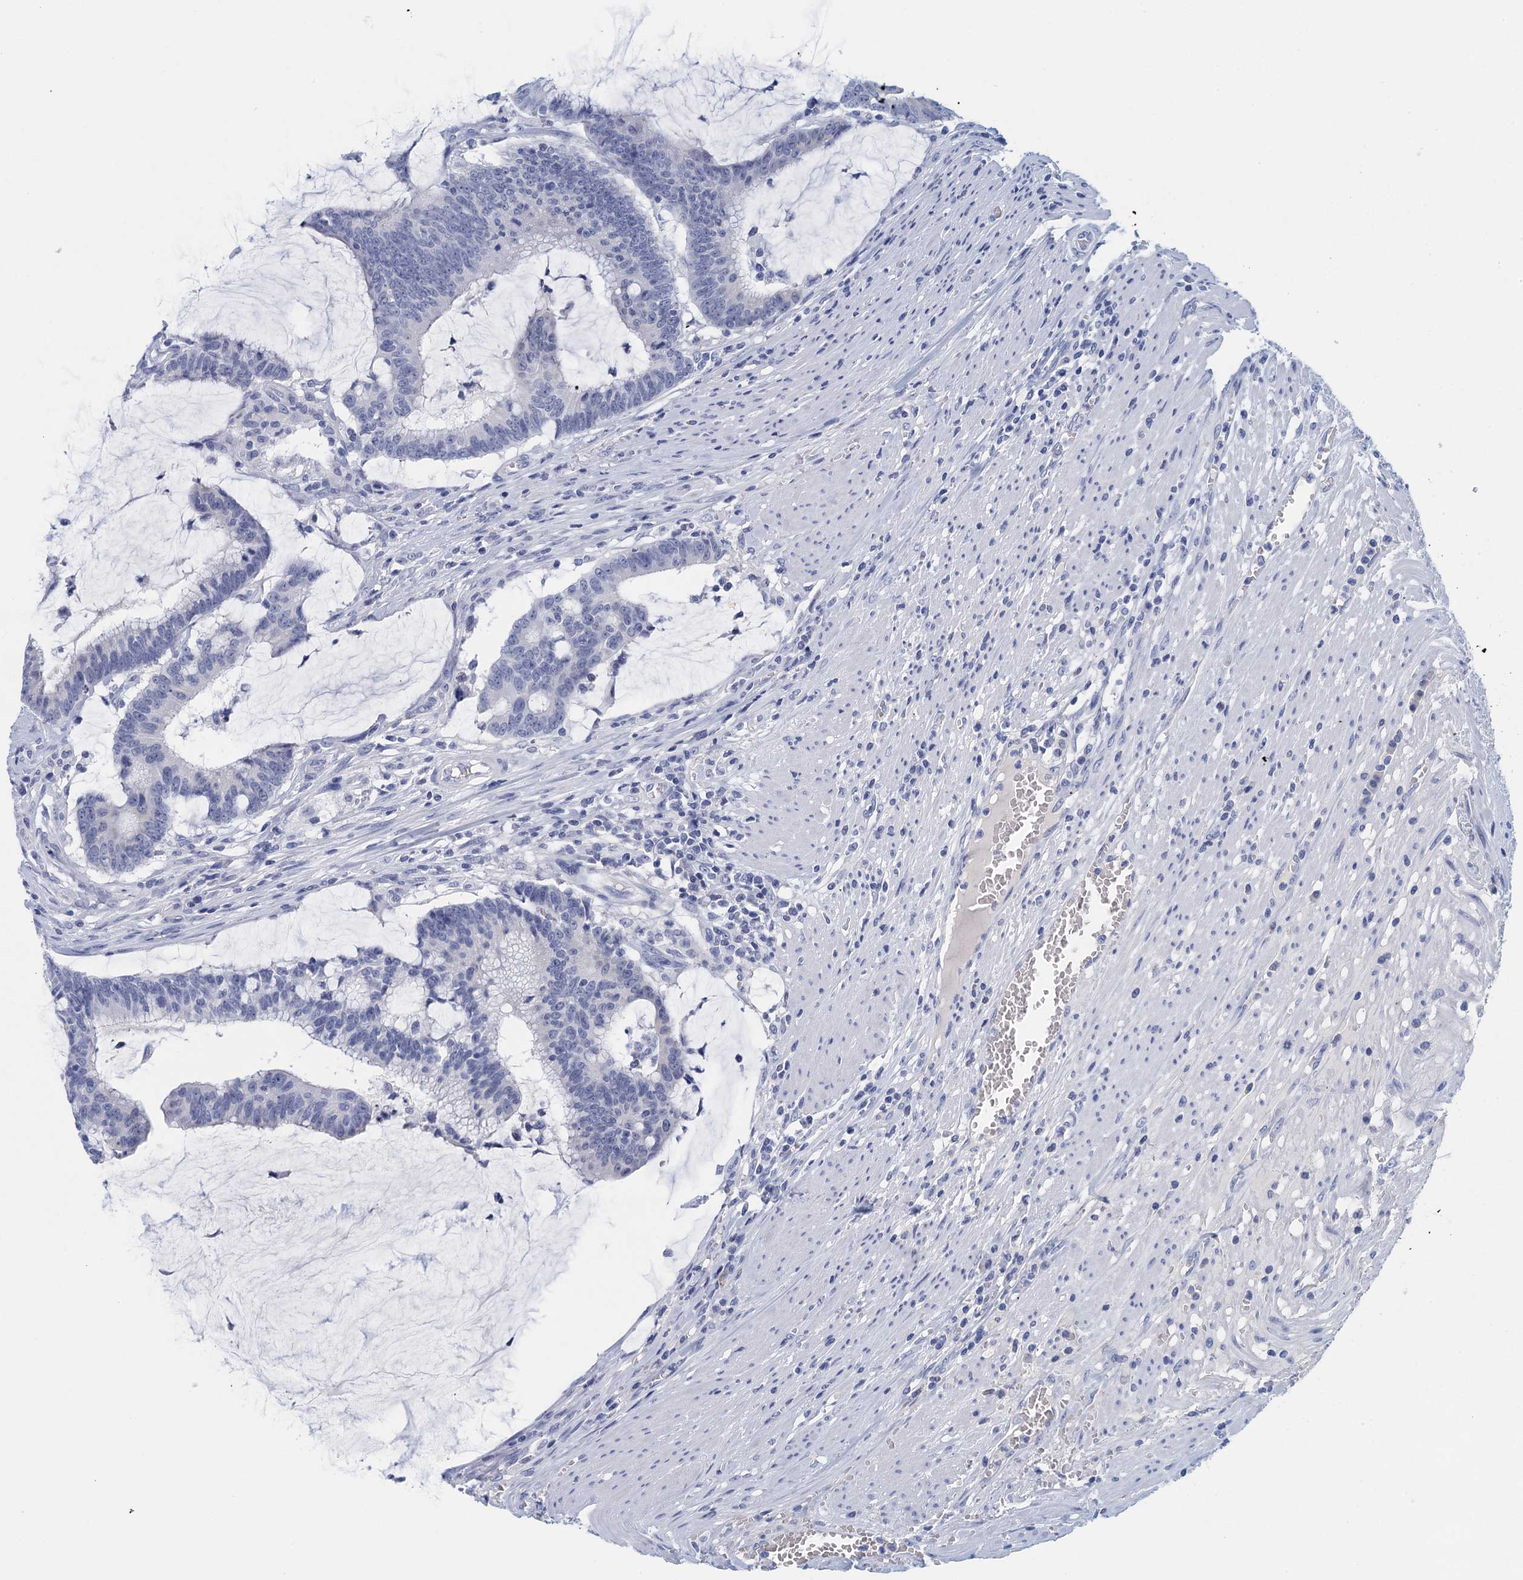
{"staining": {"intensity": "negative", "quantity": "none", "location": "none"}, "tissue": "colorectal cancer", "cell_type": "Tumor cells", "image_type": "cancer", "snomed": [{"axis": "morphology", "description": "Adenocarcinoma, NOS"}, {"axis": "topography", "description": "Rectum"}], "caption": "Human colorectal cancer stained for a protein using IHC displays no expression in tumor cells.", "gene": "CYP51A1", "patient": {"sex": "female", "age": 77}}